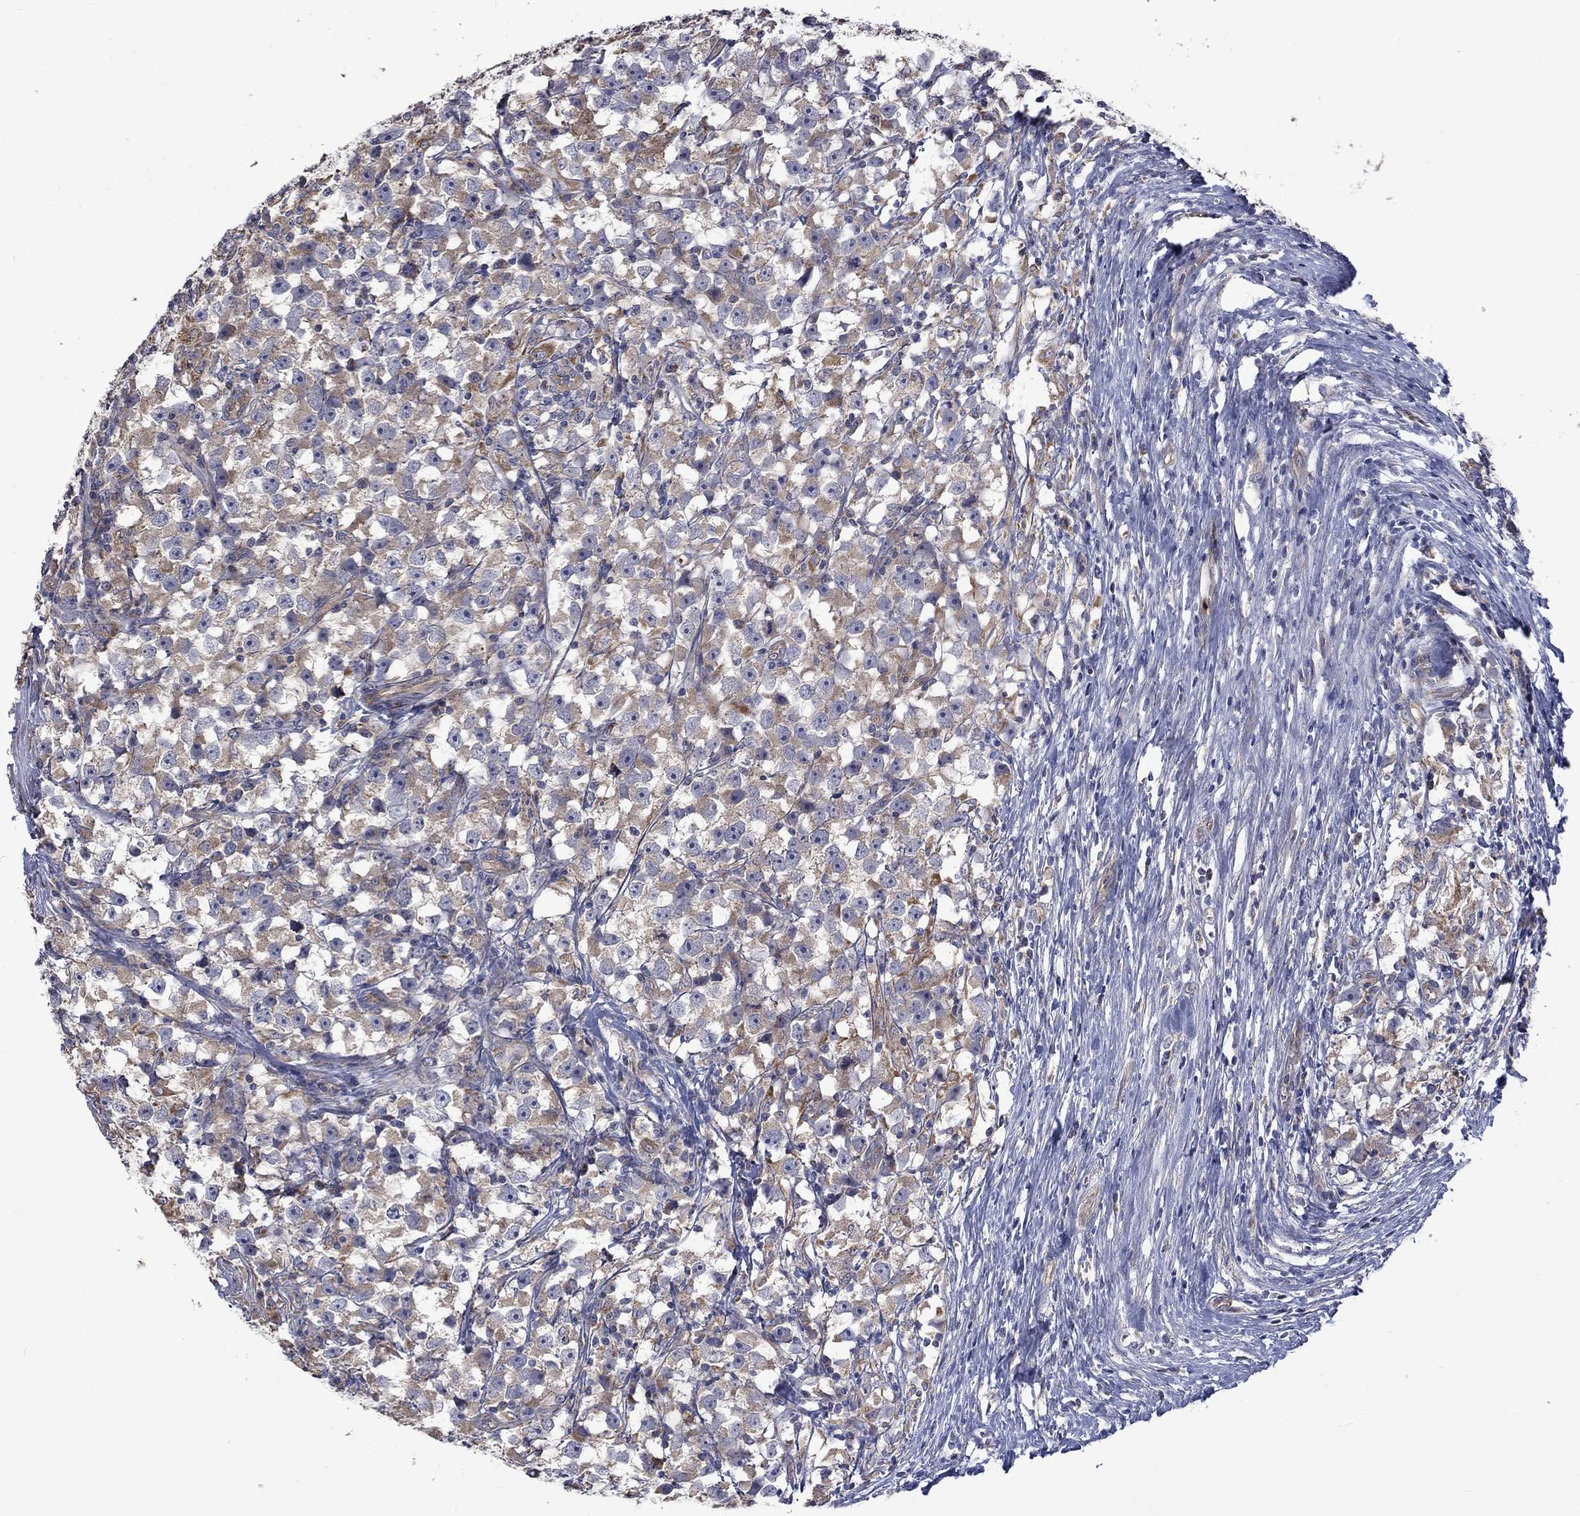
{"staining": {"intensity": "weak", "quantity": "25%-75%", "location": "cytoplasmic/membranous"}, "tissue": "testis cancer", "cell_type": "Tumor cells", "image_type": "cancer", "snomed": [{"axis": "morphology", "description": "Seminoma, NOS"}, {"axis": "topography", "description": "Testis"}], "caption": "The photomicrograph exhibits immunohistochemical staining of testis cancer (seminoma). There is weak cytoplasmic/membranous staining is present in about 25%-75% of tumor cells.", "gene": "CAMKK2", "patient": {"sex": "male", "age": 33}}